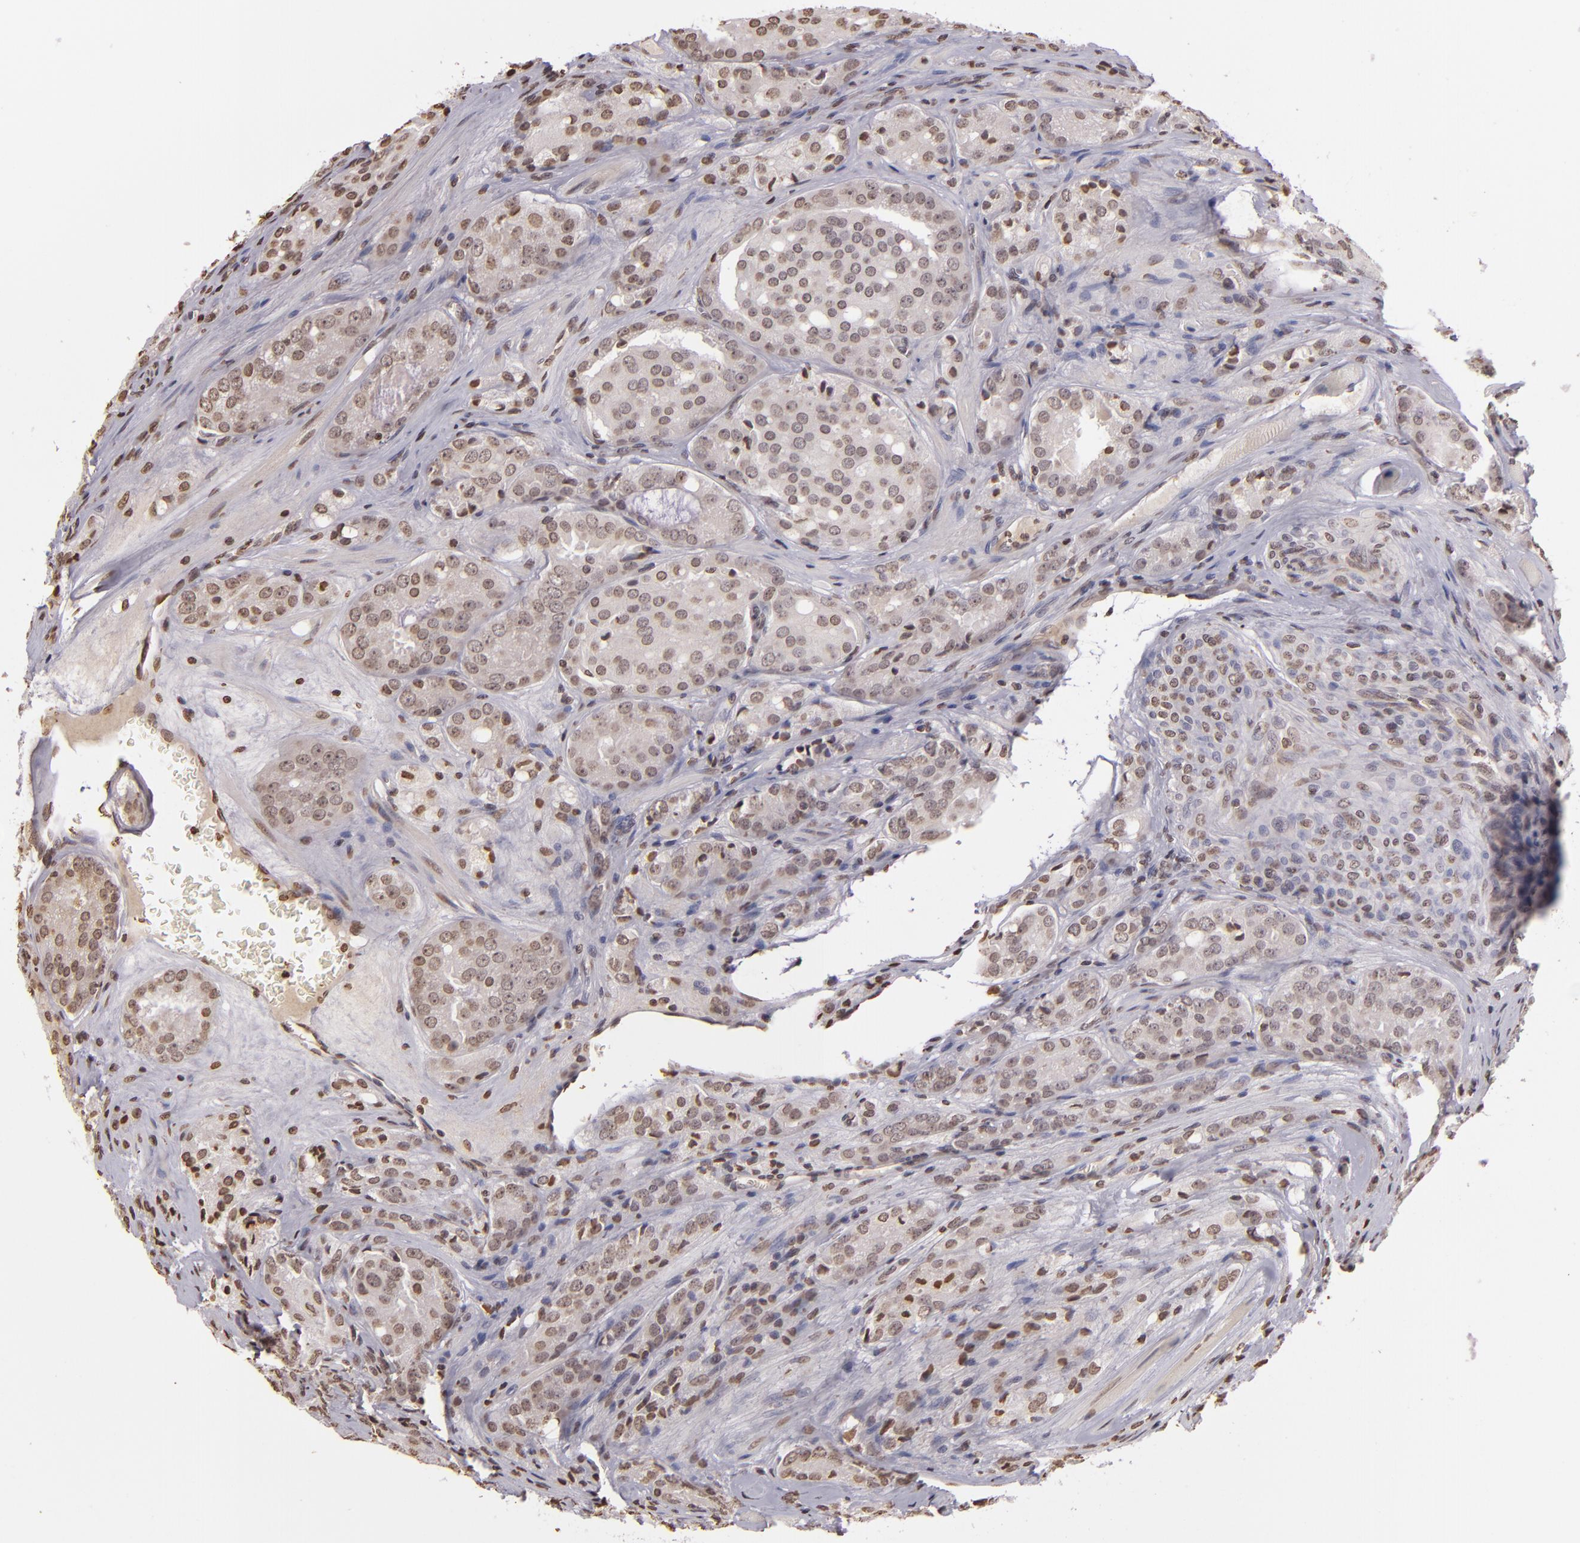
{"staining": {"intensity": "weak", "quantity": ">75%", "location": "nuclear"}, "tissue": "prostate cancer", "cell_type": "Tumor cells", "image_type": "cancer", "snomed": [{"axis": "morphology", "description": "Adenocarcinoma, Medium grade"}, {"axis": "topography", "description": "Prostate"}], "caption": "Prostate medium-grade adenocarcinoma stained for a protein shows weak nuclear positivity in tumor cells. The staining was performed using DAB to visualize the protein expression in brown, while the nuclei were stained in blue with hematoxylin (Magnification: 20x).", "gene": "THRB", "patient": {"sex": "male", "age": 60}}